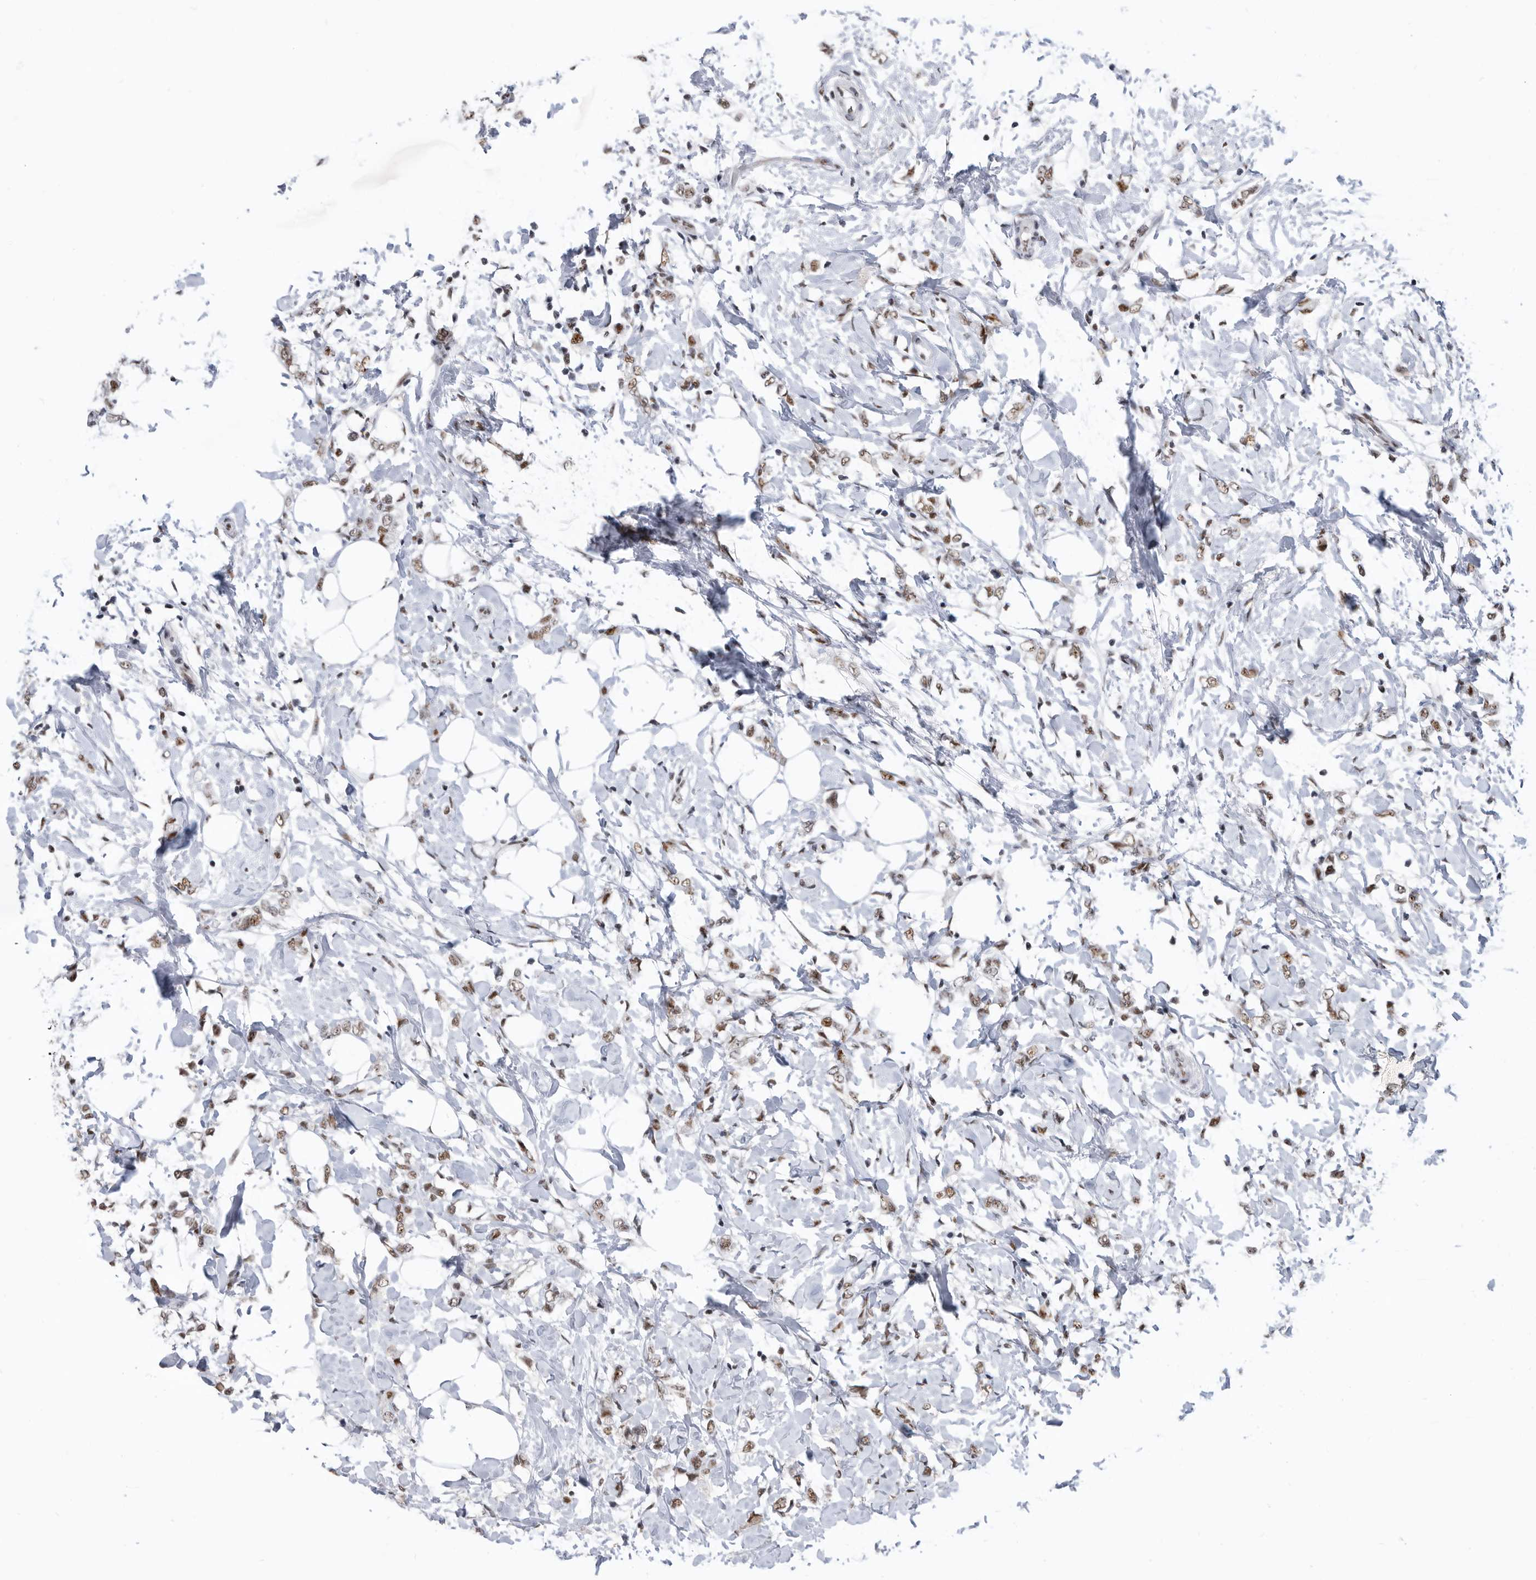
{"staining": {"intensity": "moderate", "quantity": ">75%", "location": "nuclear"}, "tissue": "breast cancer", "cell_type": "Tumor cells", "image_type": "cancer", "snomed": [{"axis": "morphology", "description": "Normal tissue, NOS"}, {"axis": "morphology", "description": "Lobular carcinoma"}, {"axis": "topography", "description": "Breast"}], "caption": "The immunohistochemical stain highlights moderate nuclear expression in tumor cells of breast lobular carcinoma tissue.", "gene": "SF3A1", "patient": {"sex": "female", "age": 47}}